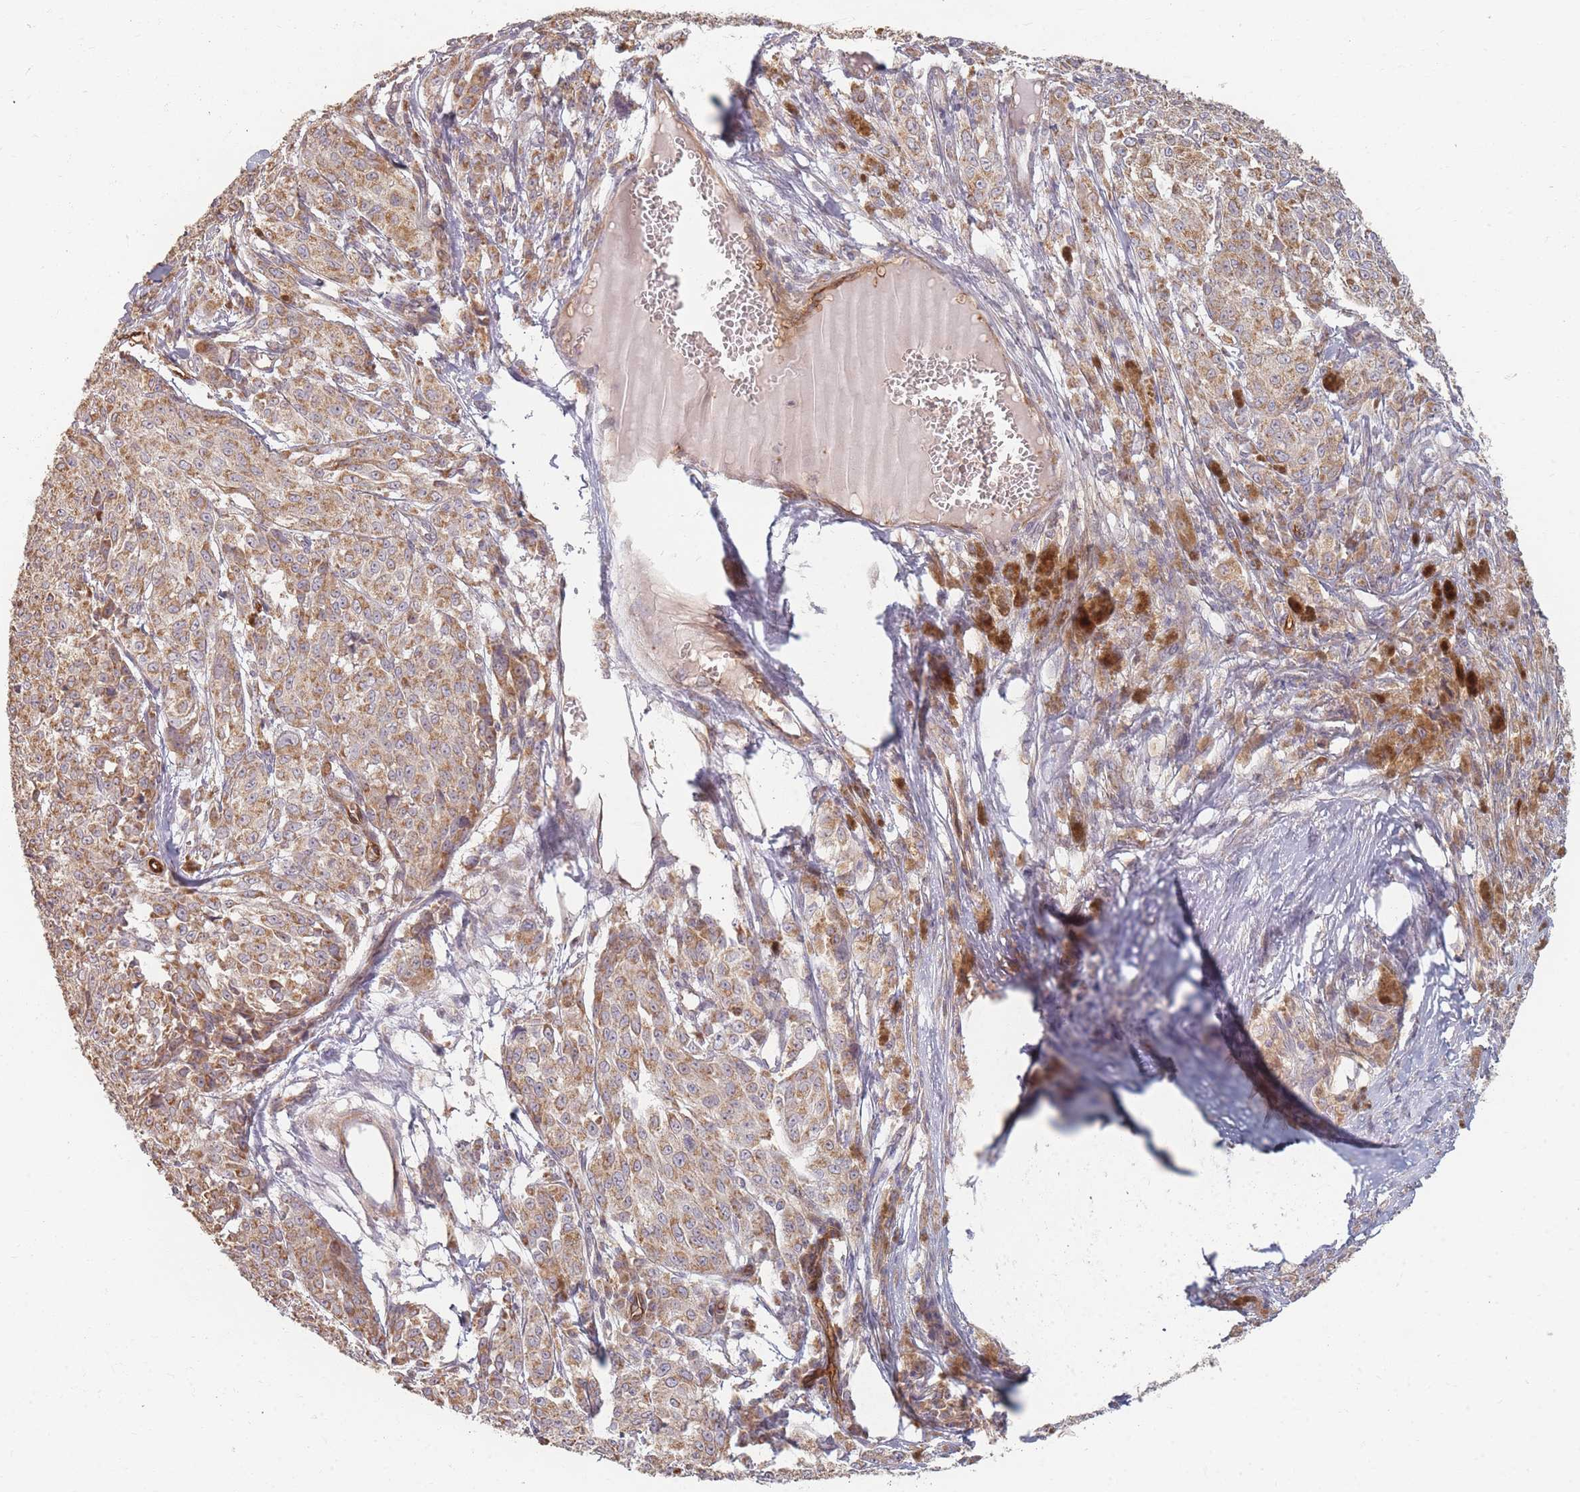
{"staining": {"intensity": "moderate", "quantity": ">75%", "location": "cytoplasmic/membranous"}, "tissue": "melanoma", "cell_type": "Tumor cells", "image_type": "cancer", "snomed": [{"axis": "morphology", "description": "Malignant melanoma, NOS"}, {"axis": "topography", "description": "Skin"}], "caption": "The image demonstrates staining of malignant melanoma, revealing moderate cytoplasmic/membranous protein expression (brown color) within tumor cells.", "gene": "MRPS6", "patient": {"sex": "female", "age": 52}}